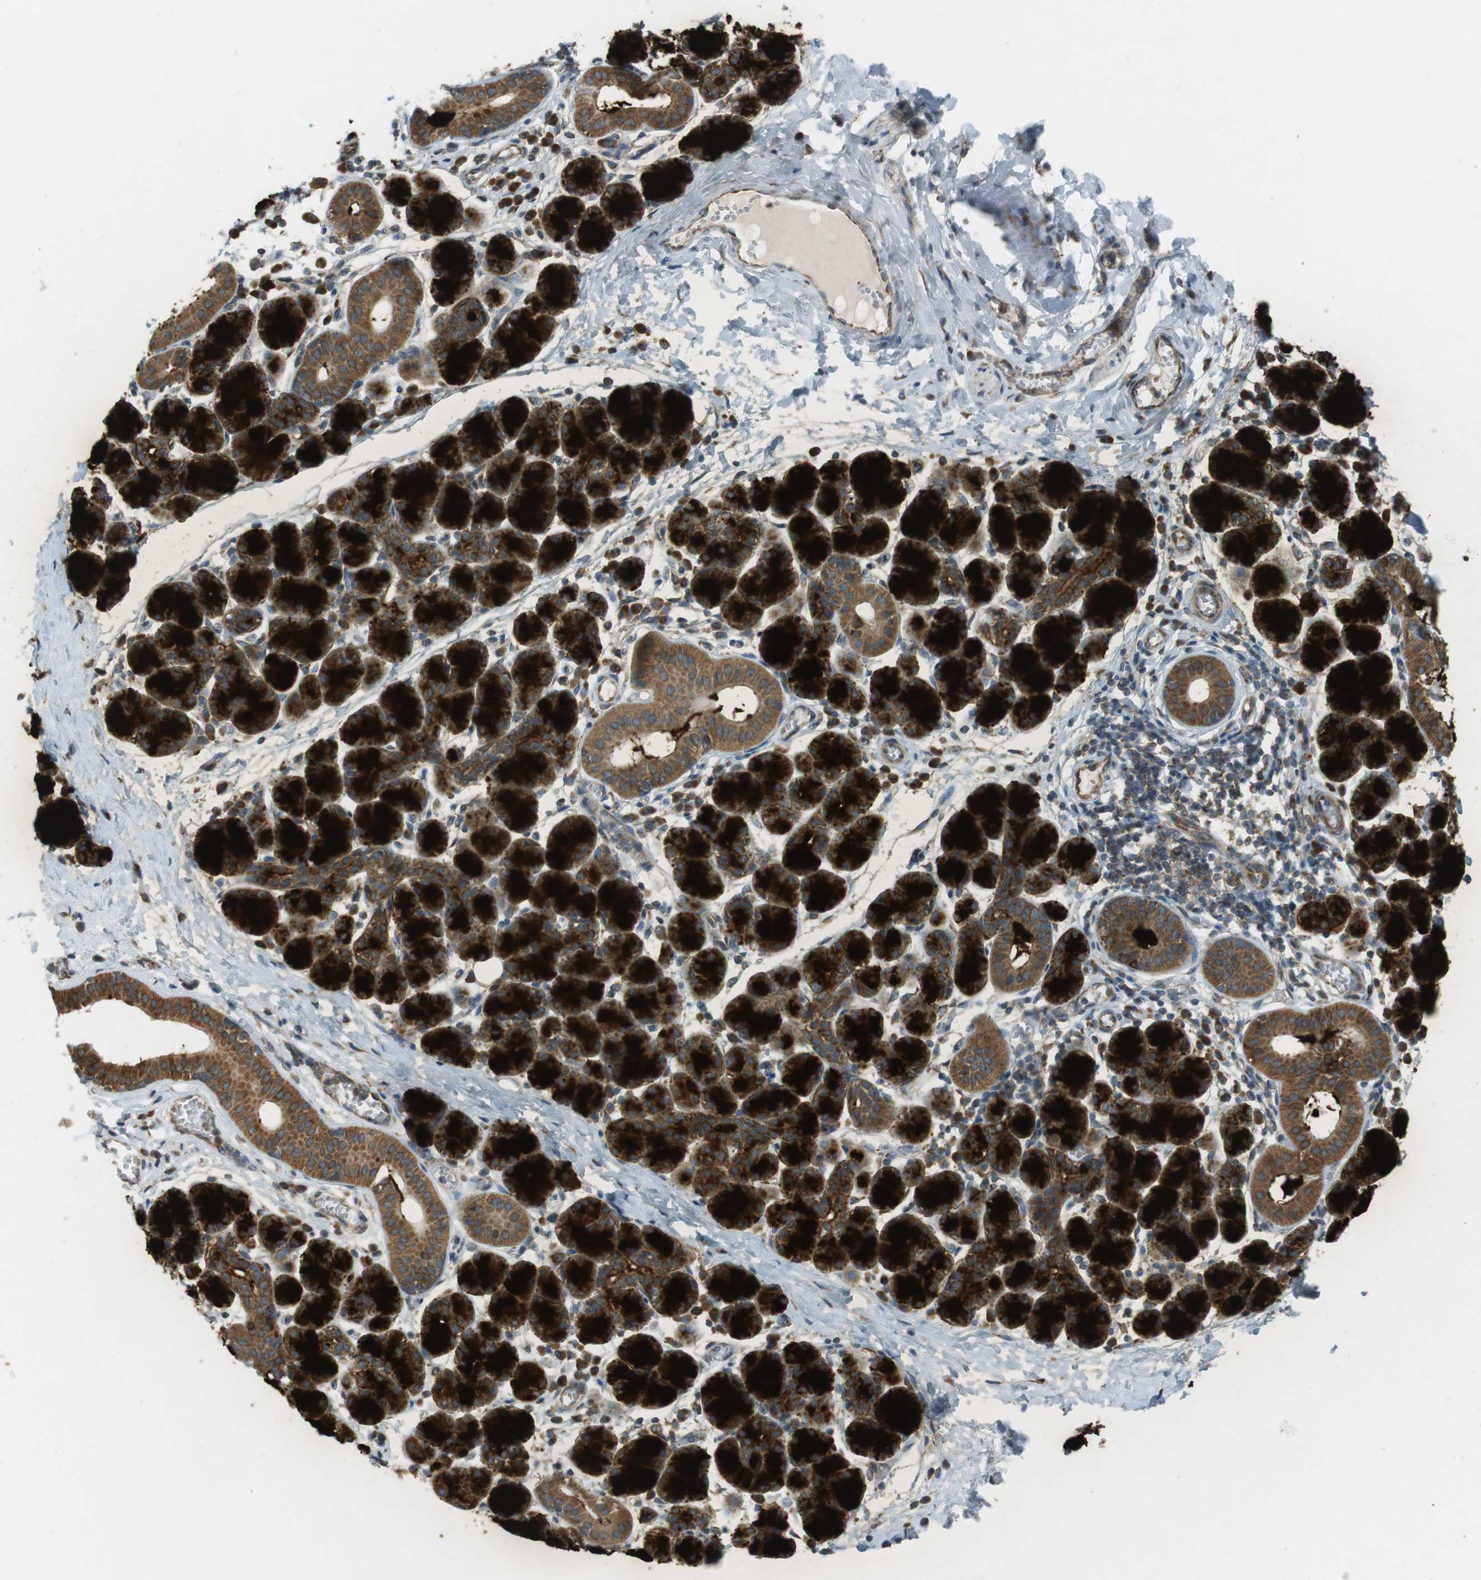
{"staining": {"intensity": "strong", "quantity": ">75%", "location": "cytoplasmic/membranous"}, "tissue": "salivary gland", "cell_type": "Glandular cells", "image_type": "normal", "snomed": [{"axis": "morphology", "description": "Normal tissue, NOS"}, {"axis": "morphology", "description": "Inflammation, NOS"}, {"axis": "topography", "description": "Lymph node"}, {"axis": "topography", "description": "Salivary gland"}], "caption": "Brown immunohistochemical staining in unremarkable salivary gland exhibits strong cytoplasmic/membranous positivity in about >75% of glandular cells.", "gene": "SLC41A1", "patient": {"sex": "male", "age": 3}}